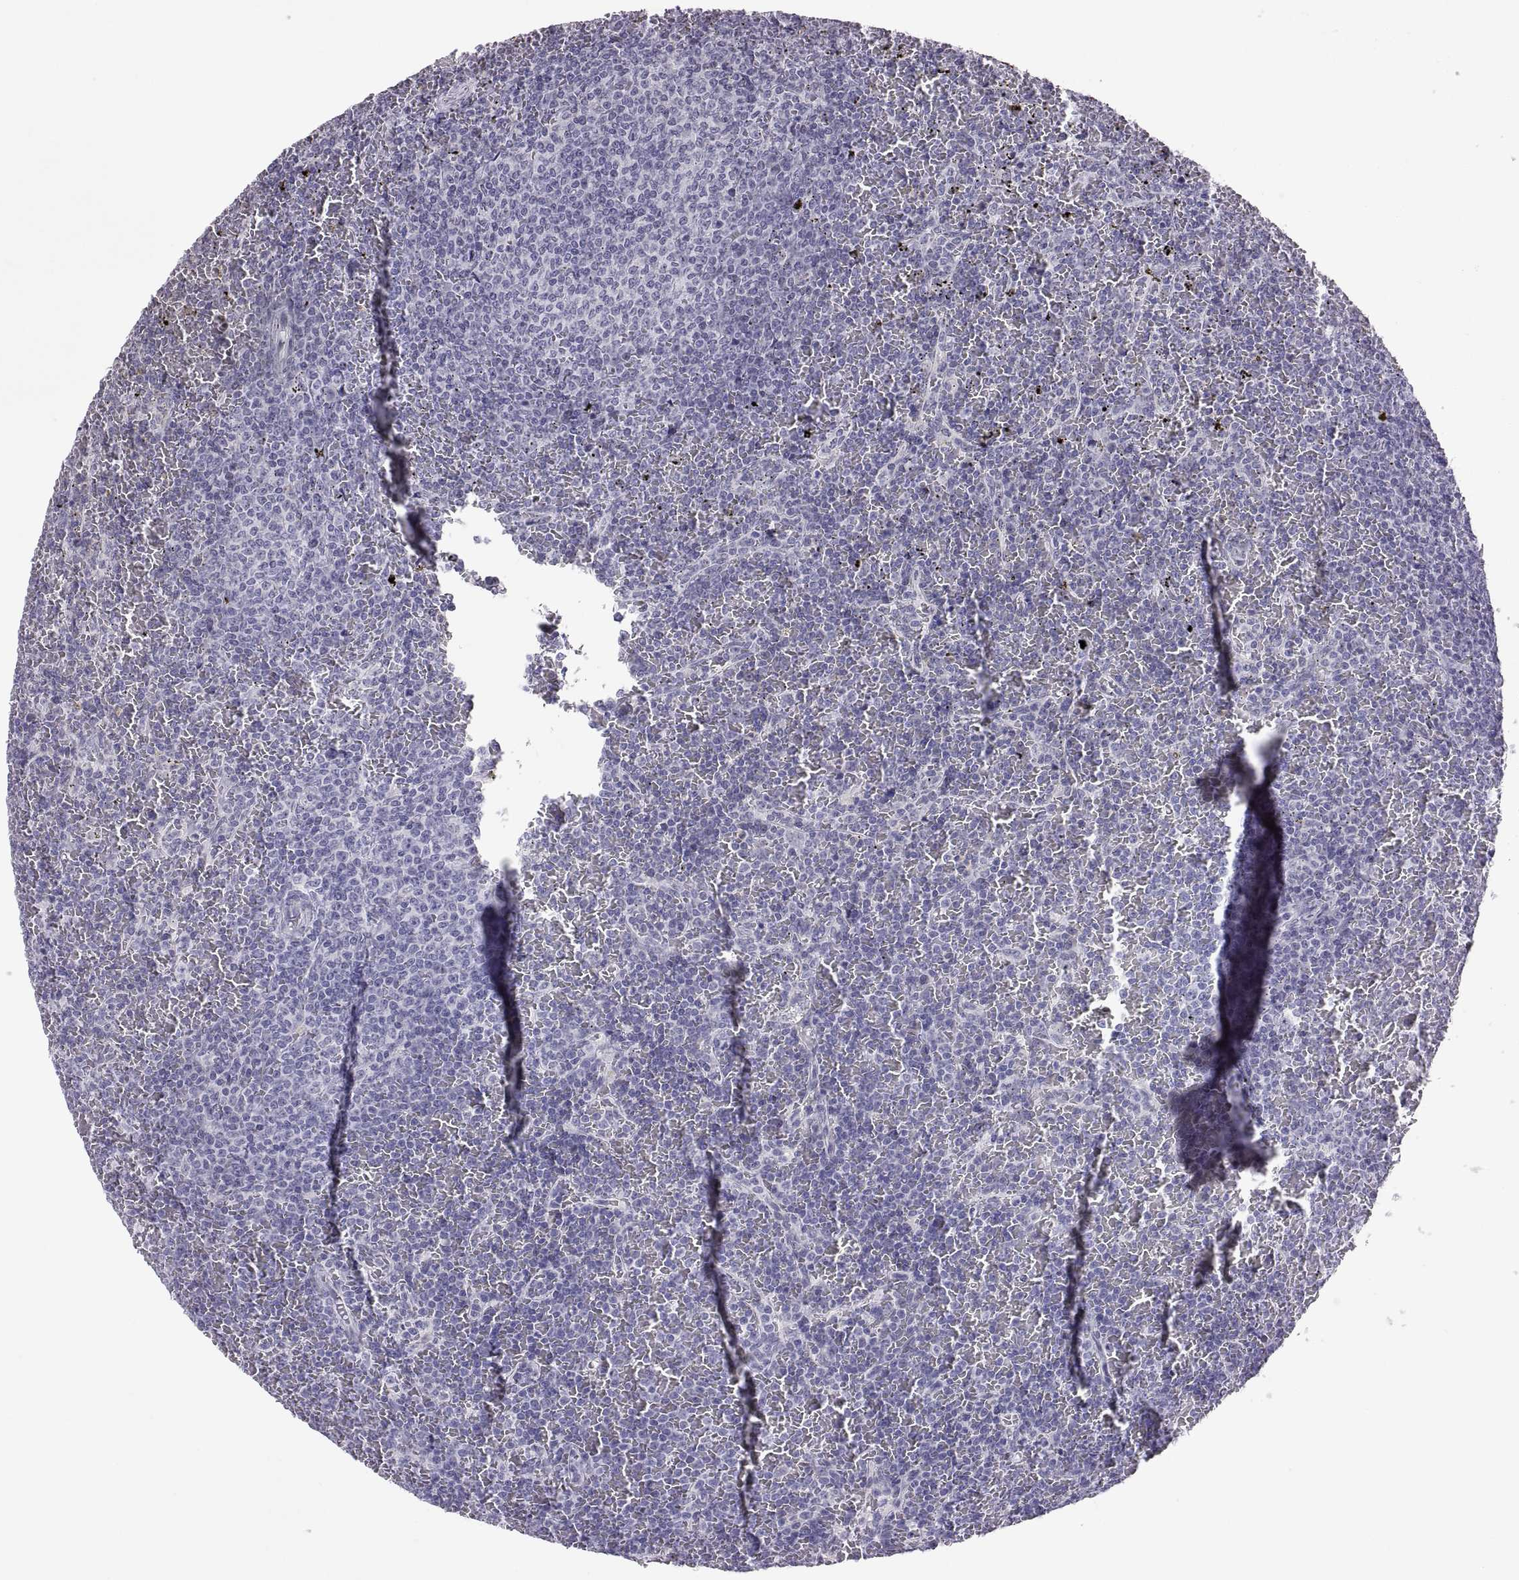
{"staining": {"intensity": "negative", "quantity": "none", "location": "none"}, "tissue": "lymphoma", "cell_type": "Tumor cells", "image_type": "cancer", "snomed": [{"axis": "morphology", "description": "Malignant lymphoma, non-Hodgkin's type, Low grade"}, {"axis": "topography", "description": "Spleen"}], "caption": "Lymphoma stained for a protein using immunohistochemistry (IHC) demonstrates no positivity tumor cells.", "gene": "KRT77", "patient": {"sex": "female", "age": 77}}